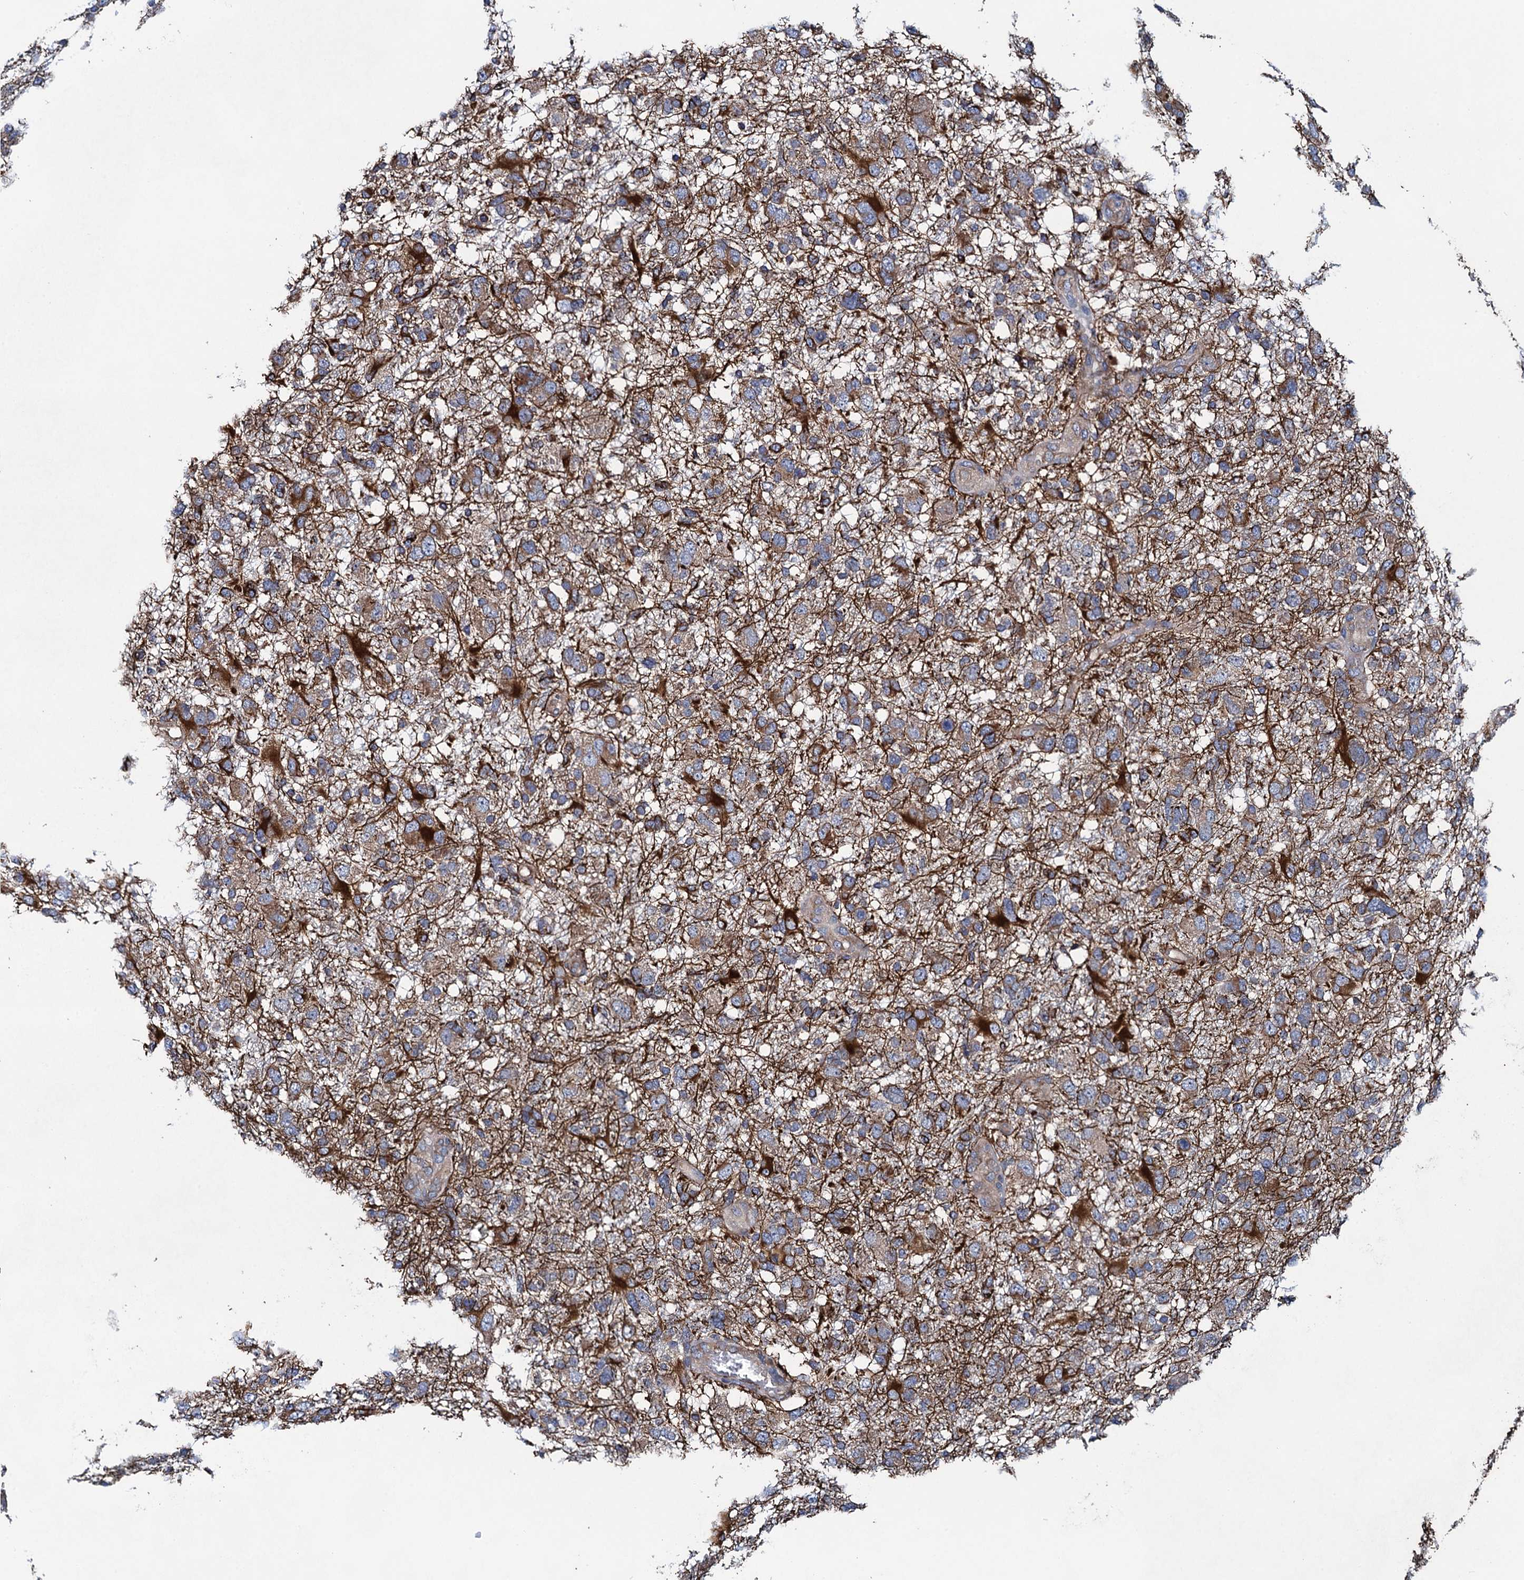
{"staining": {"intensity": "moderate", "quantity": "25%-75%", "location": "cytoplasmic/membranous"}, "tissue": "glioma", "cell_type": "Tumor cells", "image_type": "cancer", "snomed": [{"axis": "morphology", "description": "Glioma, malignant, High grade"}, {"axis": "topography", "description": "Brain"}], "caption": "Malignant high-grade glioma stained for a protein (brown) exhibits moderate cytoplasmic/membranous positive expression in approximately 25%-75% of tumor cells.", "gene": "ADCY9", "patient": {"sex": "male", "age": 61}}